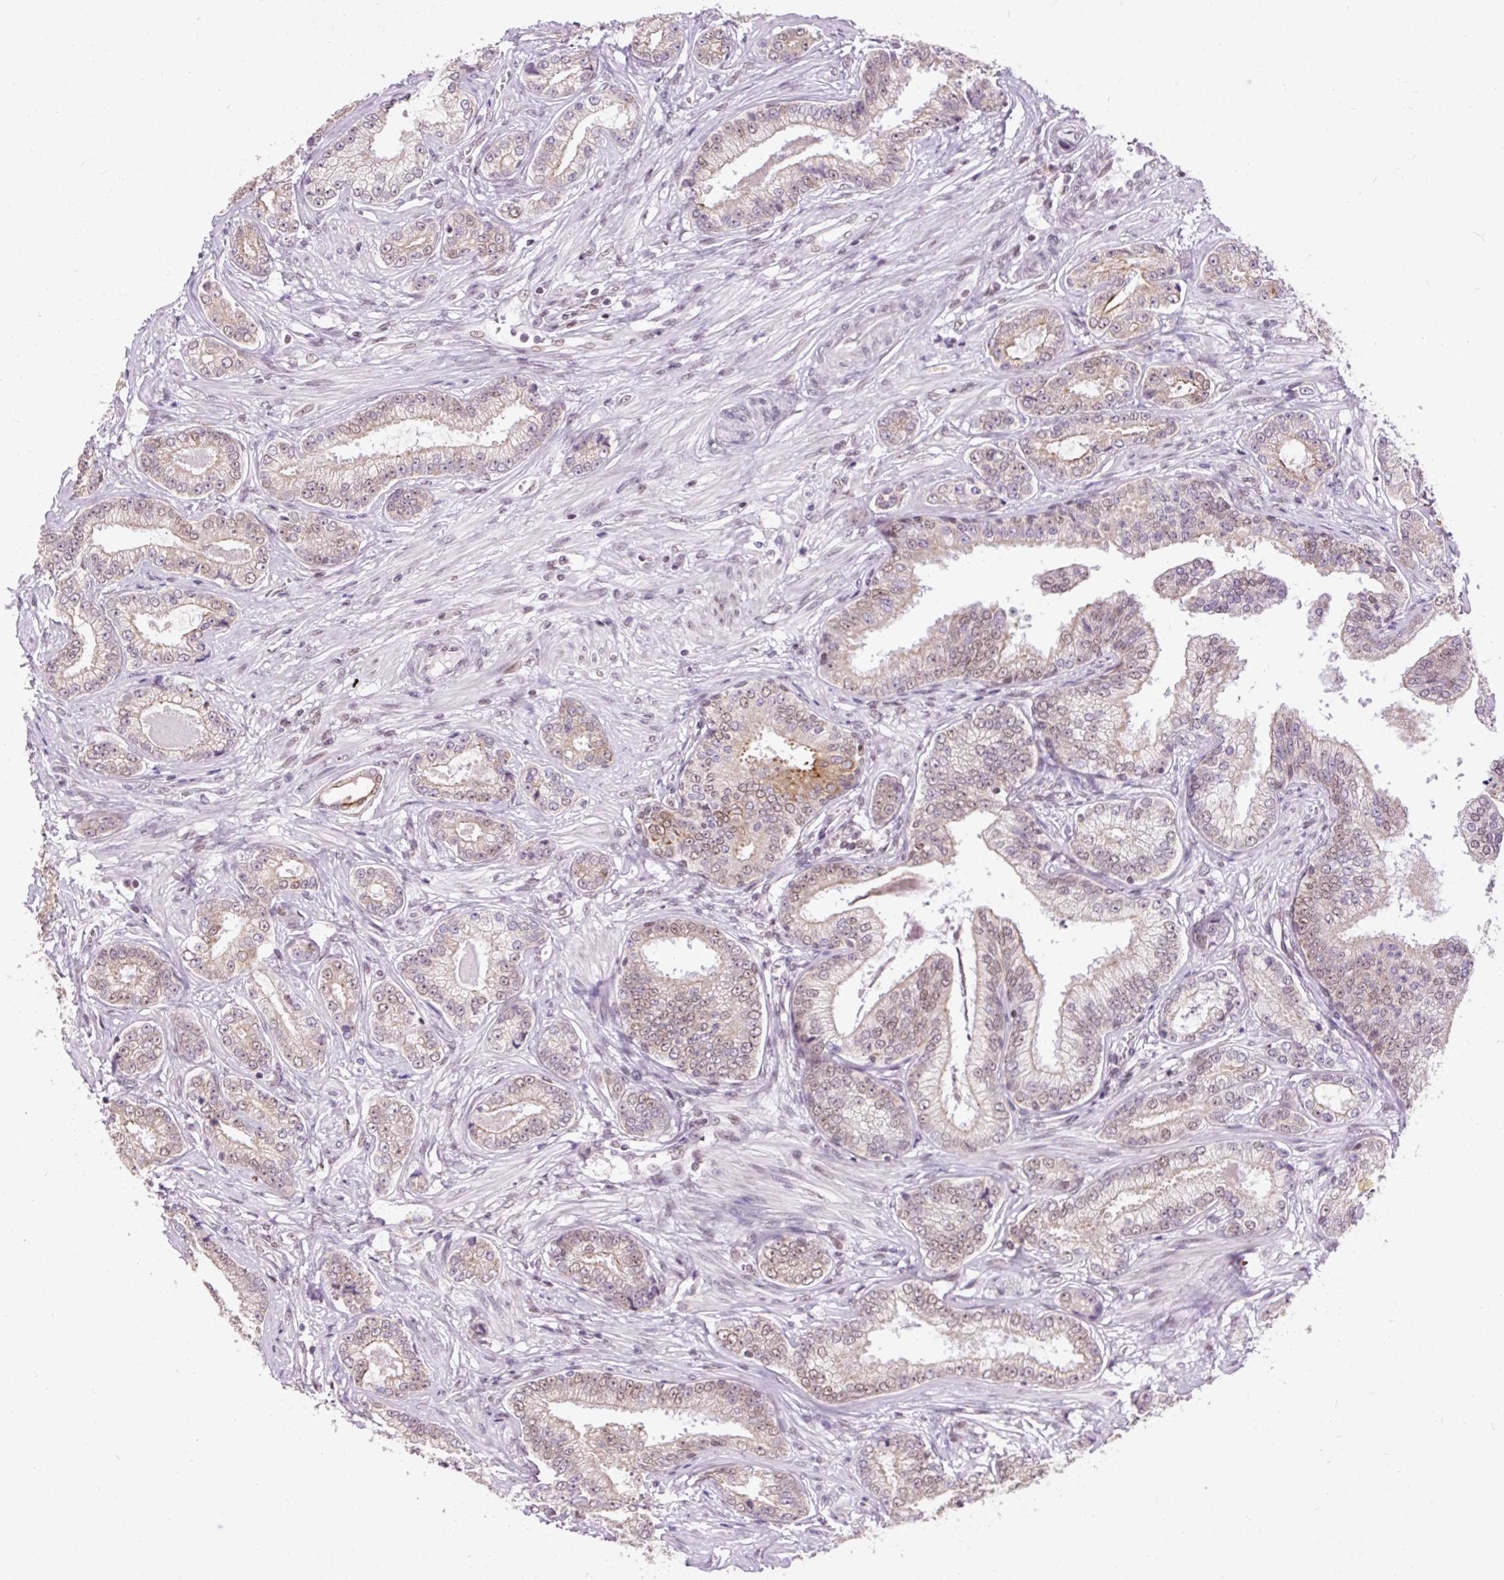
{"staining": {"intensity": "weak", "quantity": ">75%", "location": "nuclear"}, "tissue": "prostate cancer", "cell_type": "Tumor cells", "image_type": "cancer", "snomed": [{"axis": "morphology", "description": "Adenocarcinoma, Low grade"}, {"axis": "topography", "description": "Prostate"}], "caption": "This micrograph exhibits immunohistochemistry staining of human adenocarcinoma (low-grade) (prostate), with low weak nuclear staining in about >75% of tumor cells.", "gene": "ZNF672", "patient": {"sex": "male", "age": 61}}